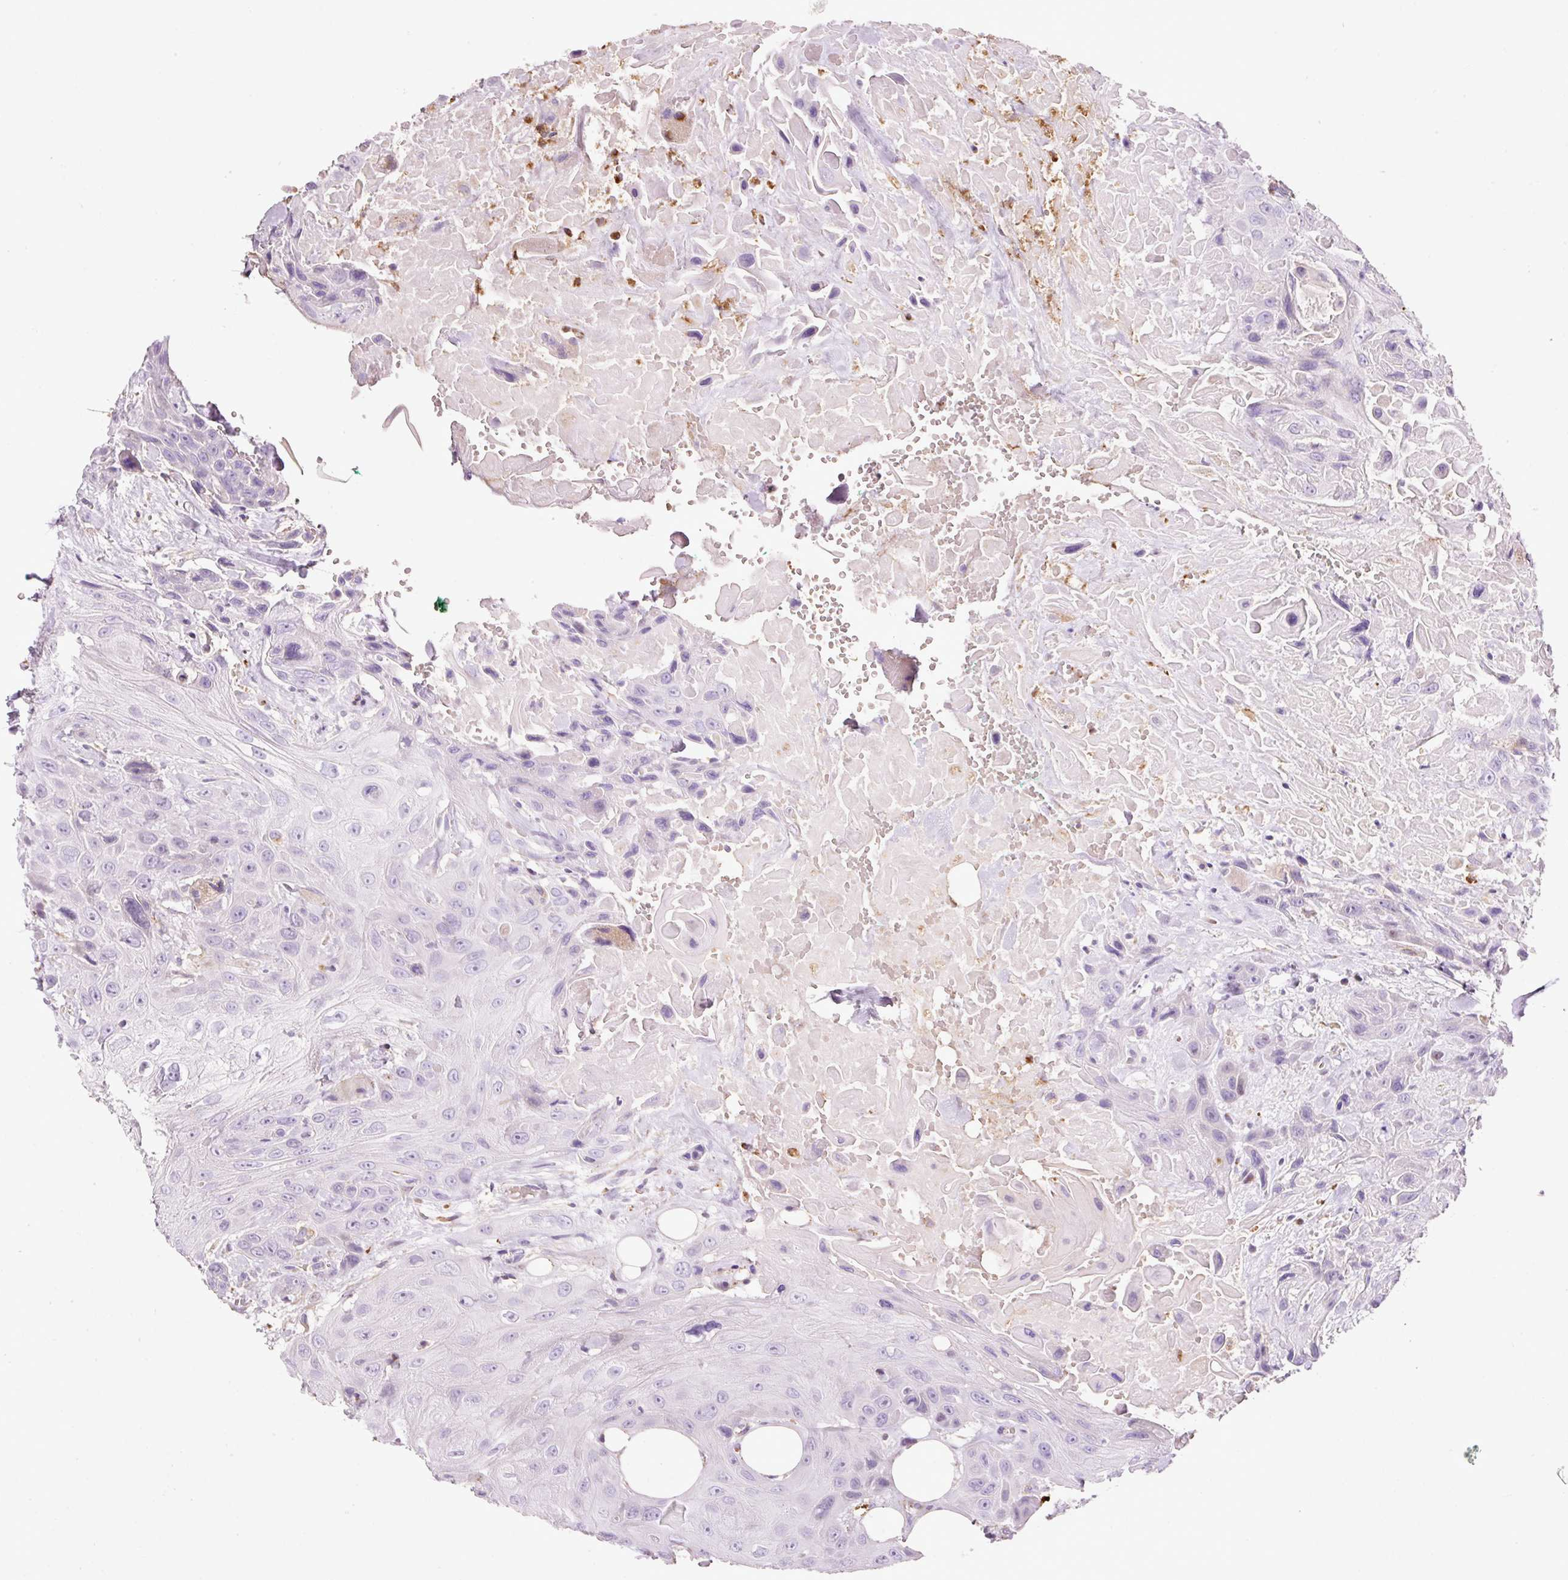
{"staining": {"intensity": "negative", "quantity": "none", "location": "none"}, "tissue": "head and neck cancer", "cell_type": "Tumor cells", "image_type": "cancer", "snomed": [{"axis": "morphology", "description": "Squamous cell carcinoma, NOS"}, {"axis": "topography", "description": "Head-Neck"}], "caption": "Immunohistochemistry image of human head and neck cancer (squamous cell carcinoma) stained for a protein (brown), which shows no staining in tumor cells.", "gene": "TMC8", "patient": {"sex": "male", "age": 81}}